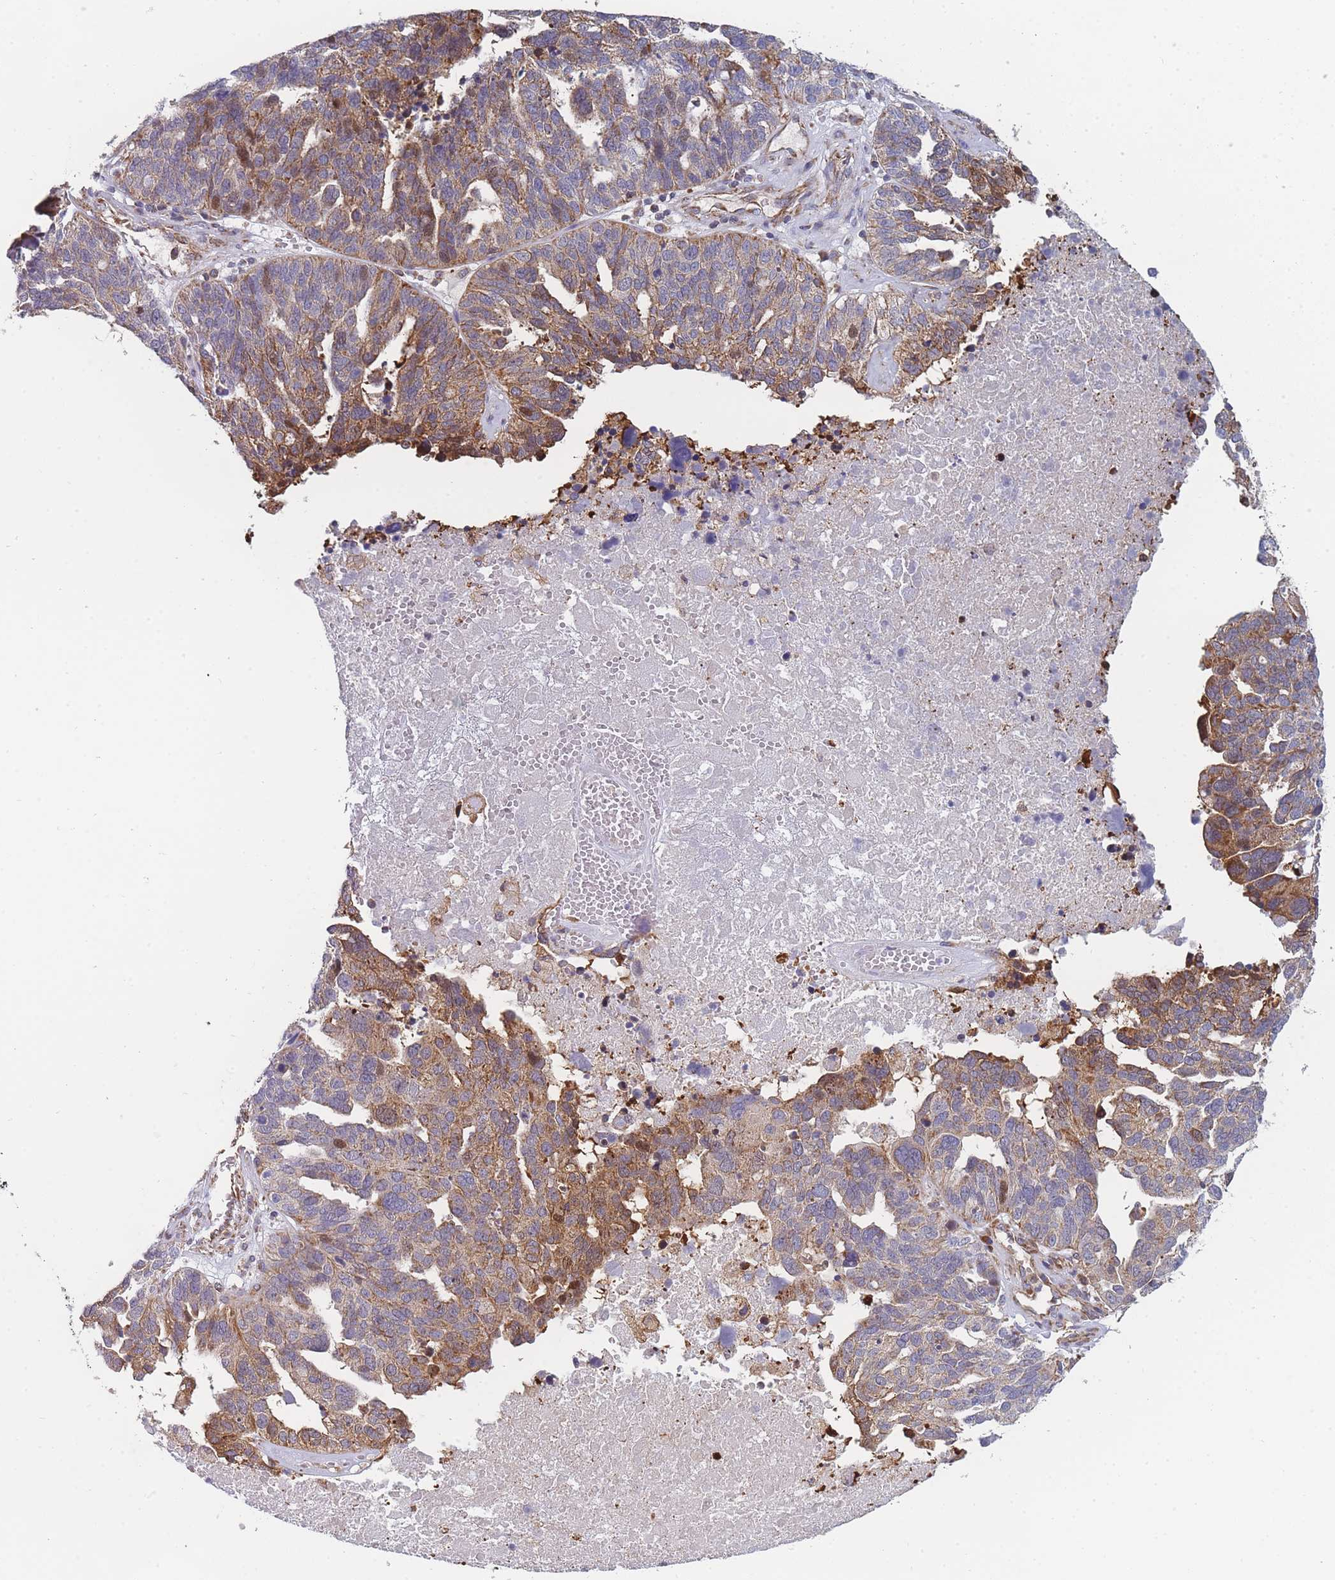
{"staining": {"intensity": "moderate", "quantity": "25%-75%", "location": "cytoplasmic/membranous"}, "tissue": "ovarian cancer", "cell_type": "Tumor cells", "image_type": "cancer", "snomed": [{"axis": "morphology", "description": "Cystadenocarcinoma, serous, NOS"}, {"axis": "topography", "description": "Ovary"}], "caption": "The image displays immunohistochemical staining of ovarian cancer (serous cystadenocarcinoma). There is moderate cytoplasmic/membranous staining is present in approximately 25%-75% of tumor cells. Nuclei are stained in blue.", "gene": "MTRES1", "patient": {"sex": "female", "age": 59}}